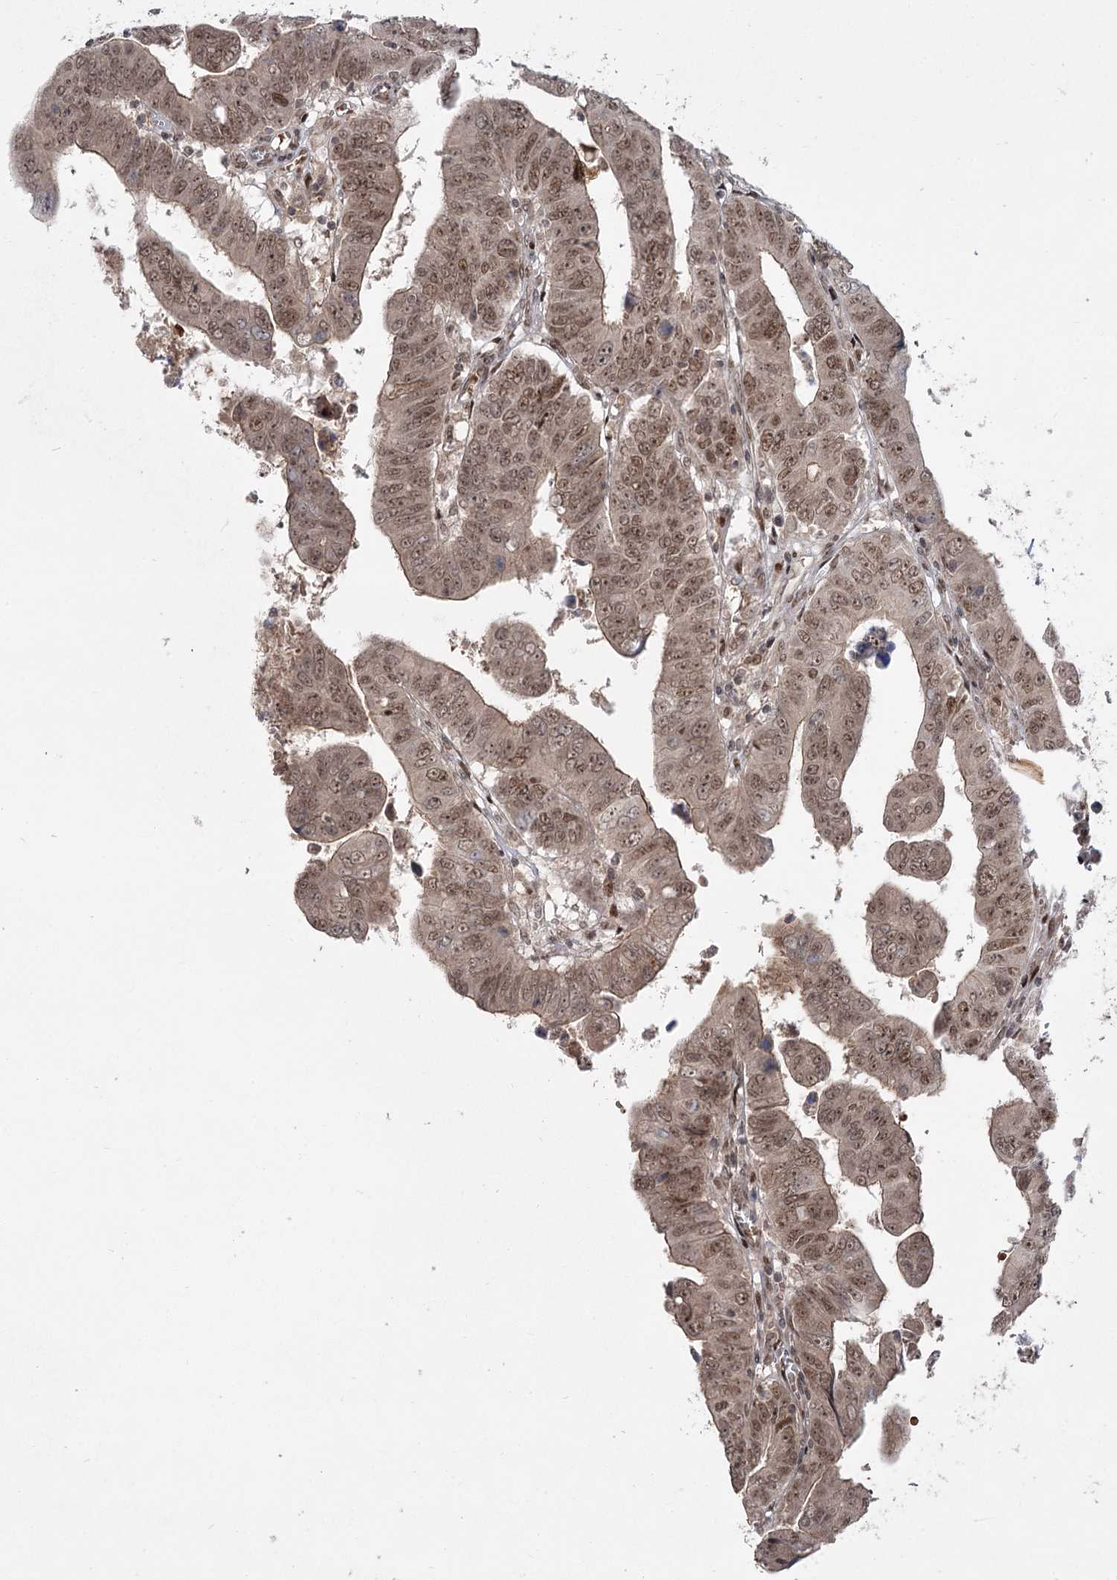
{"staining": {"intensity": "moderate", "quantity": ">75%", "location": "cytoplasmic/membranous,nuclear"}, "tissue": "colorectal cancer", "cell_type": "Tumor cells", "image_type": "cancer", "snomed": [{"axis": "morphology", "description": "Normal tissue, NOS"}, {"axis": "morphology", "description": "Adenocarcinoma, NOS"}, {"axis": "topography", "description": "Rectum"}], "caption": "A medium amount of moderate cytoplasmic/membranous and nuclear expression is appreciated in approximately >75% of tumor cells in colorectal cancer (adenocarcinoma) tissue. (DAB = brown stain, brightfield microscopy at high magnification).", "gene": "HELQ", "patient": {"sex": "female", "age": 65}}